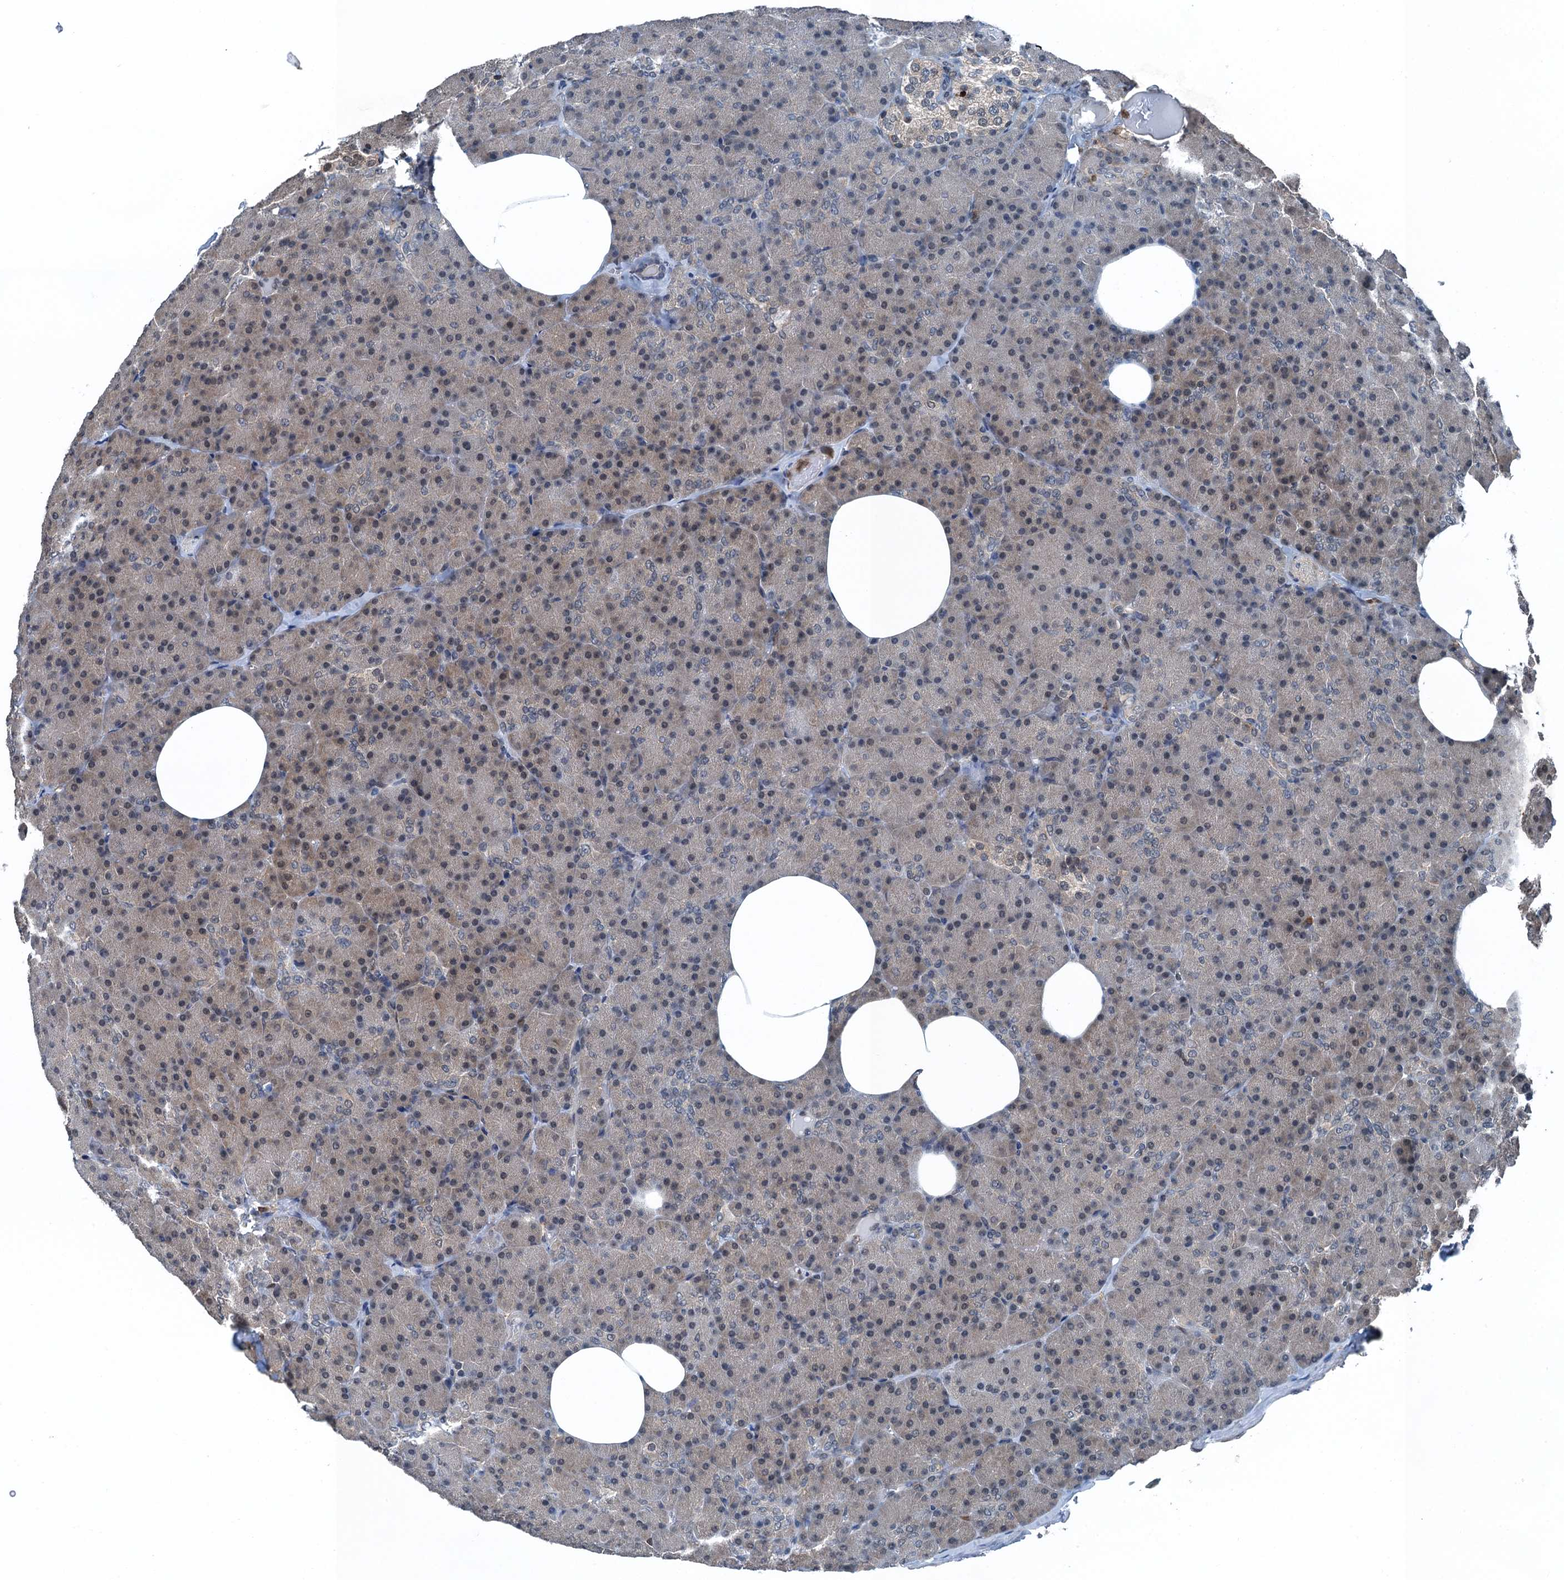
{"staining": {"intensity": "moderate", "quantity": "25%-75%", "location": "cytoplasmic/membranous,nuclear"}, "tissue": "pancreas", "cell_type": "Exocrine glandular cells", "image_type": "normal", "snomed": [{"axis": "morphology", "description": "Normal tissue, NOS"}, {"axis": "morphology", "description": "Carcinoid, malignant, NOS"}, {"axis": "topography", "description": "Pancreas"}], "caption": "Protein expression analysis of unremarkable pancreas exhibits moderate cytoplasmic/membranous,nuclear expression in approximately 25%-75% of exocrine glandular cells.", "gene": "RNH1", "patient": {"sex": "female", "age": 35}}